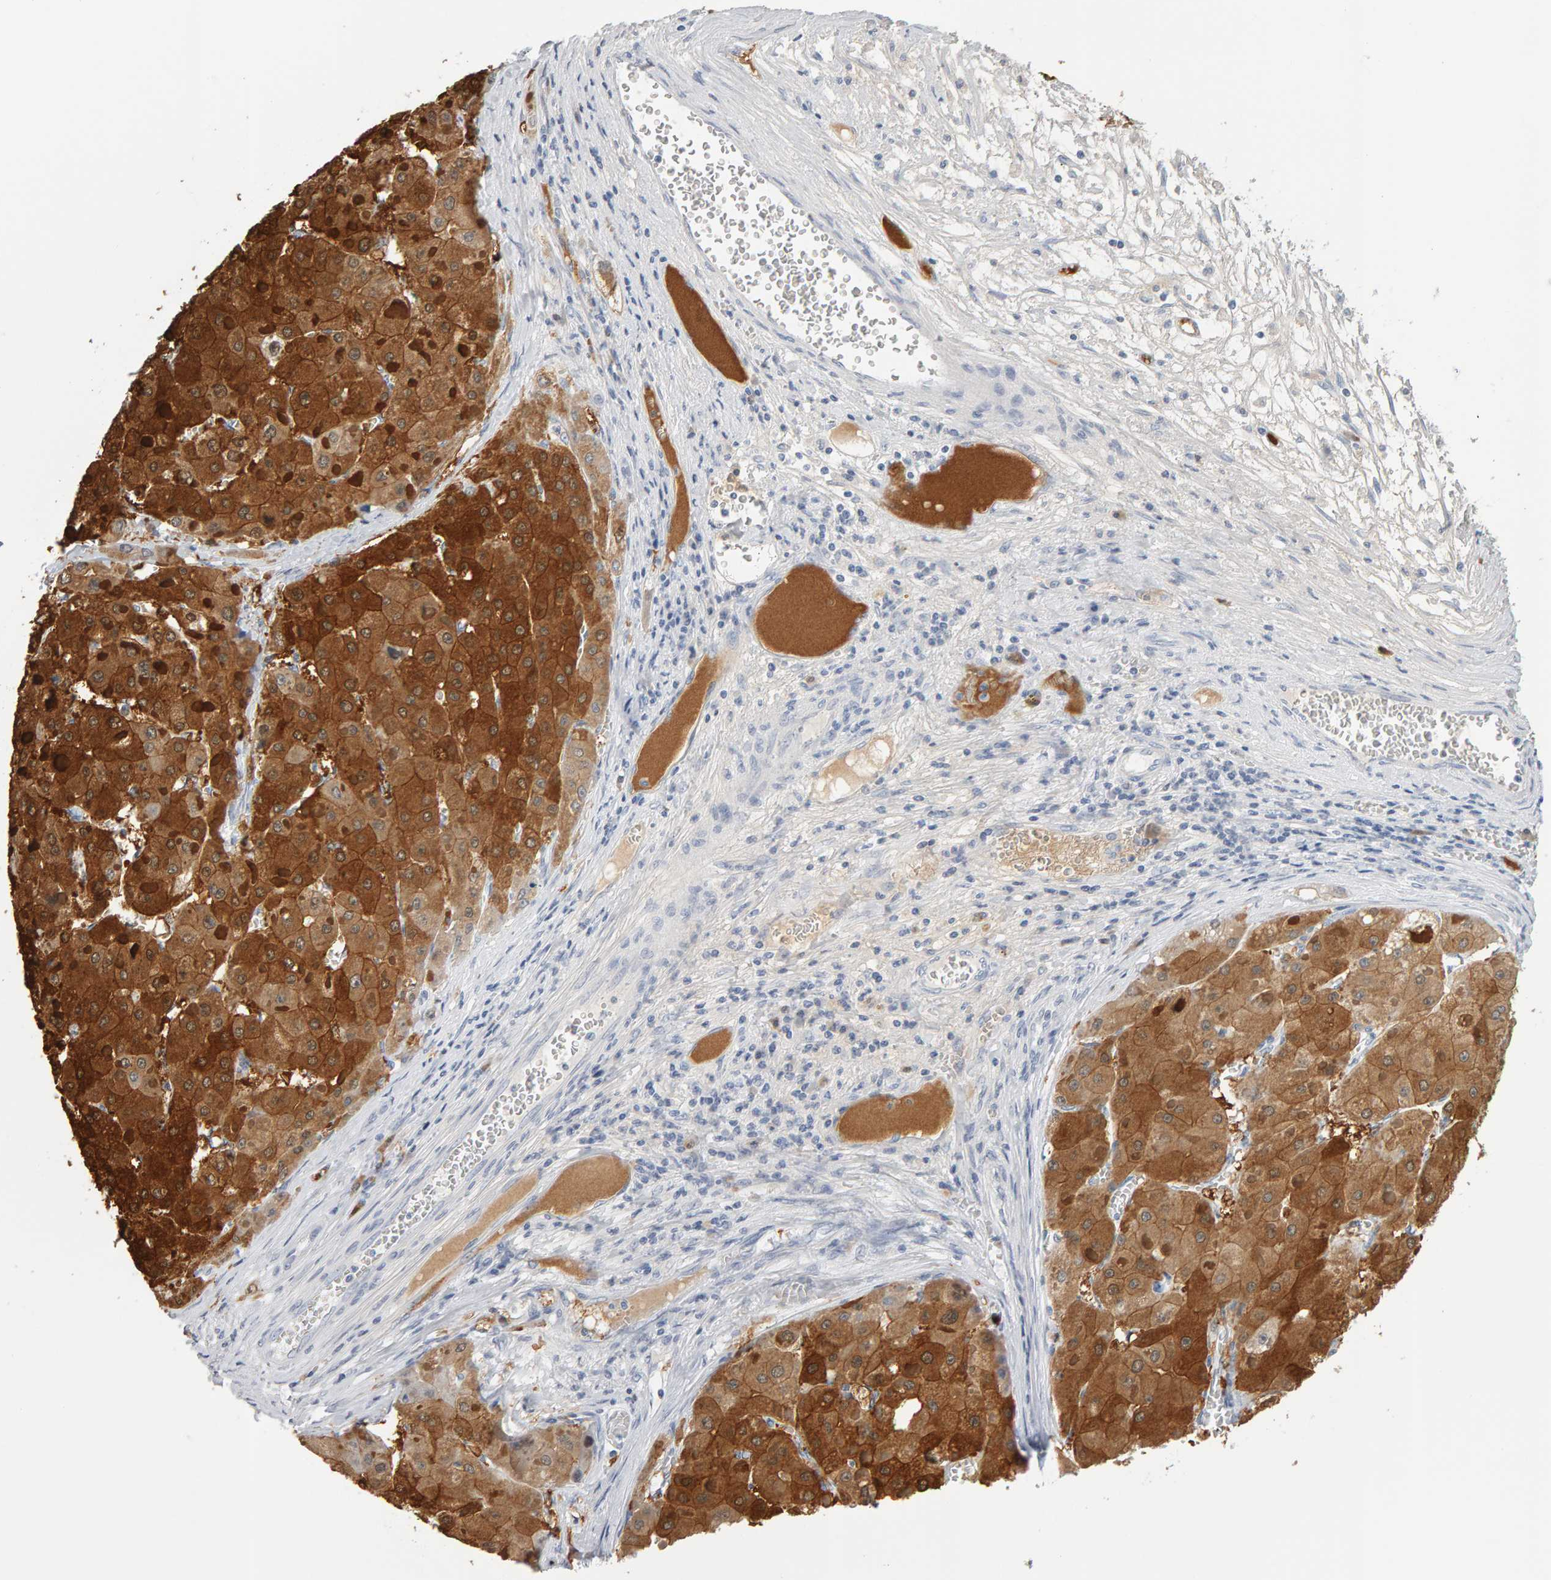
{"staining": {"intensity": "moderate", "quantity": ">75%", "location": "cytoplasmic/membranous"}, "tissue": "liver cancer", "cell_type": "Tumor cells", "image_type": "cancer", "snomed": [{"axis": "morphology", "description": "Carcinoma, Hepatocellular, NOS"}, {"axis": "topography", "description": "Liver"}], "caption": "IHC of liver cancer (hepatocellular carcinoma) shows medium levels of moderate cytoplasmic/membranous staining in about >75% of tumor cells.", "gene": "CTH", "patient": {"sex": "female", "age": 73}}